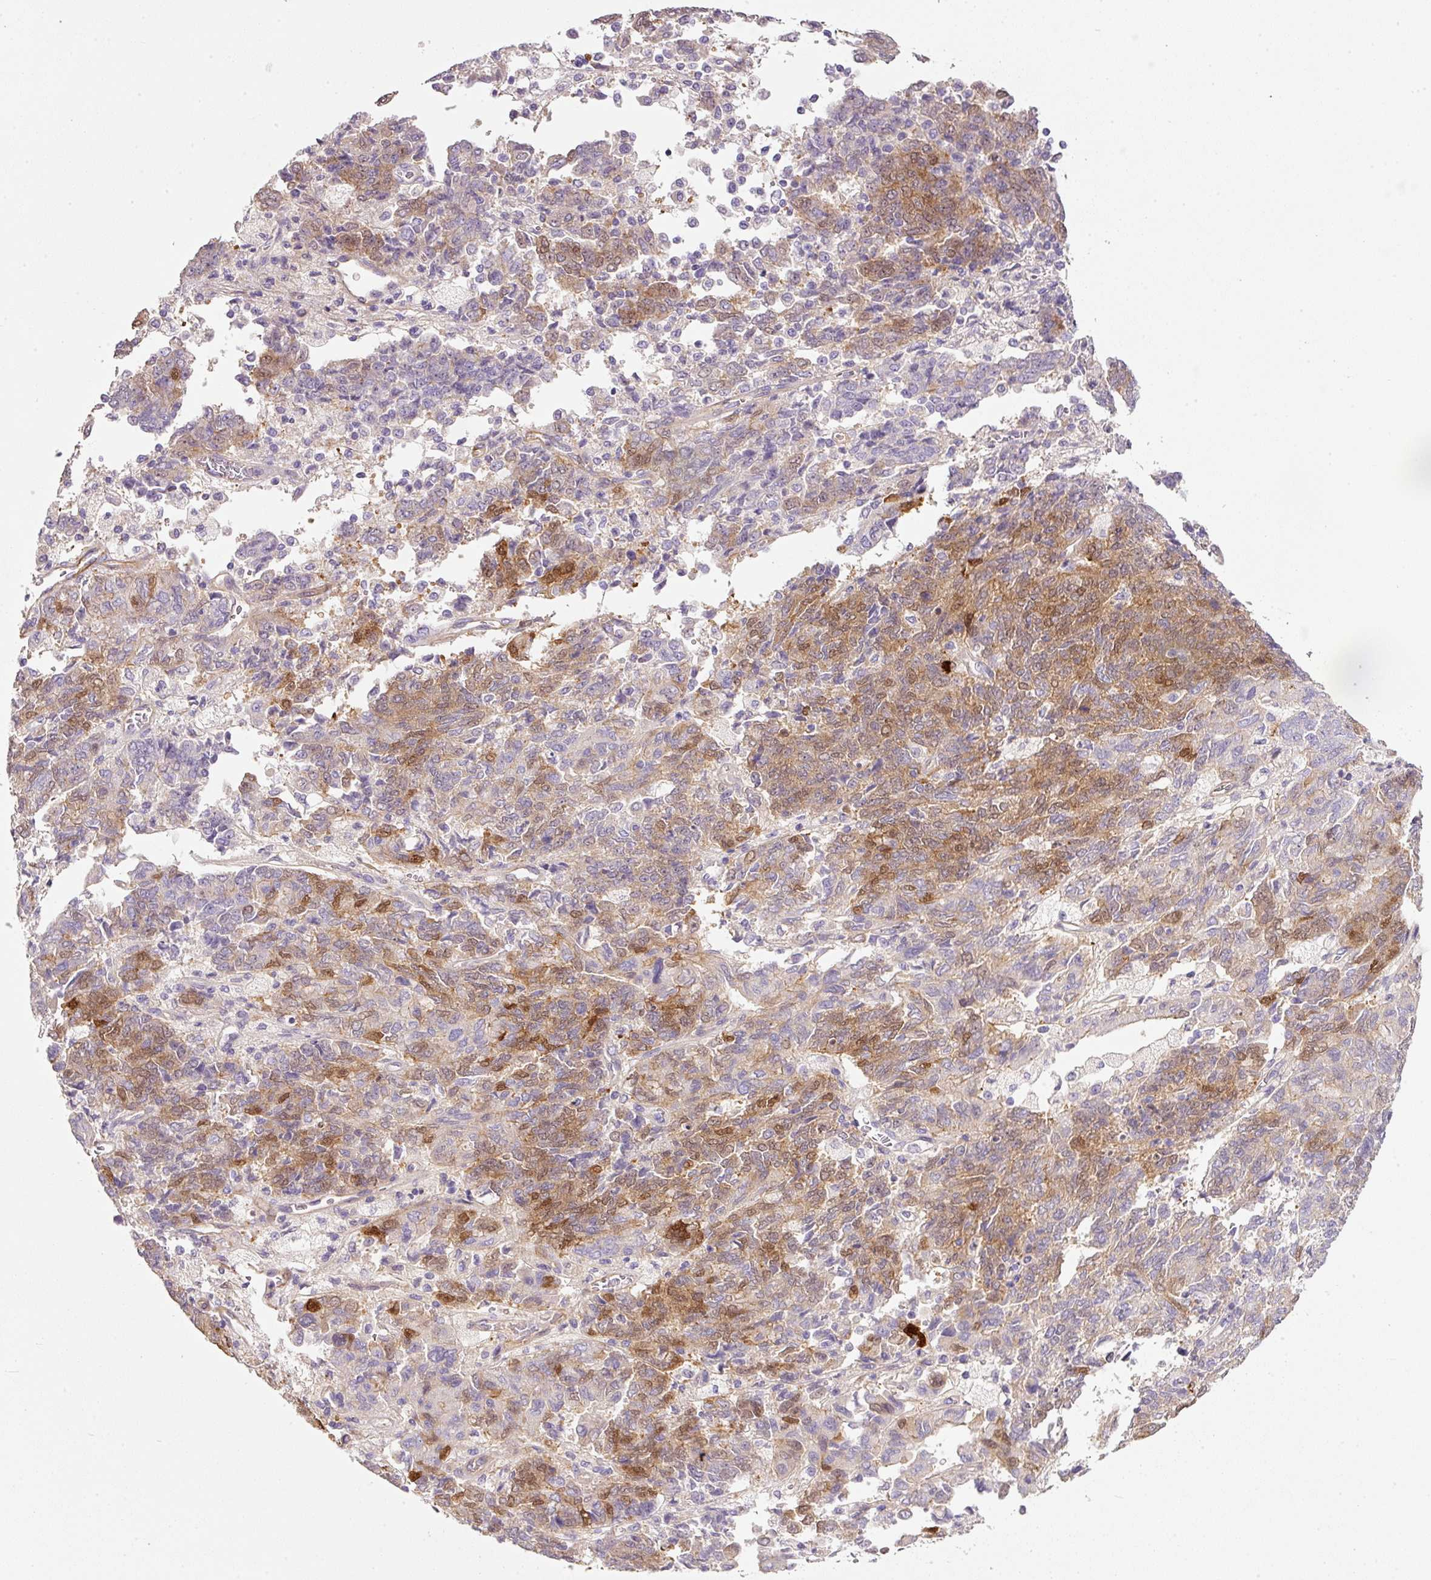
{"staining": {"intensity": "moderate", "quantity": "25%-75%", "location": "cytoplasmic/membranous,nuclear"}, "tissue": "endometrial cancer", "cell_type": "Tumor cells", "image_type": "cancer", "snomed": [{"axis": "morphology", "description": "Adenocarcinoma, NOS"}, {"axis": "topography", "description": "Endometrium"}], "caption": "Endometrial adenocarcinoma was stained to show a protein in brown. There is medium levels of moderate cytoplasmic/membranous and nuclear staining in about 25%-75% of tumor cells.", "gene": "SOS2", "patient": {"sex": "female", "age": 80}}